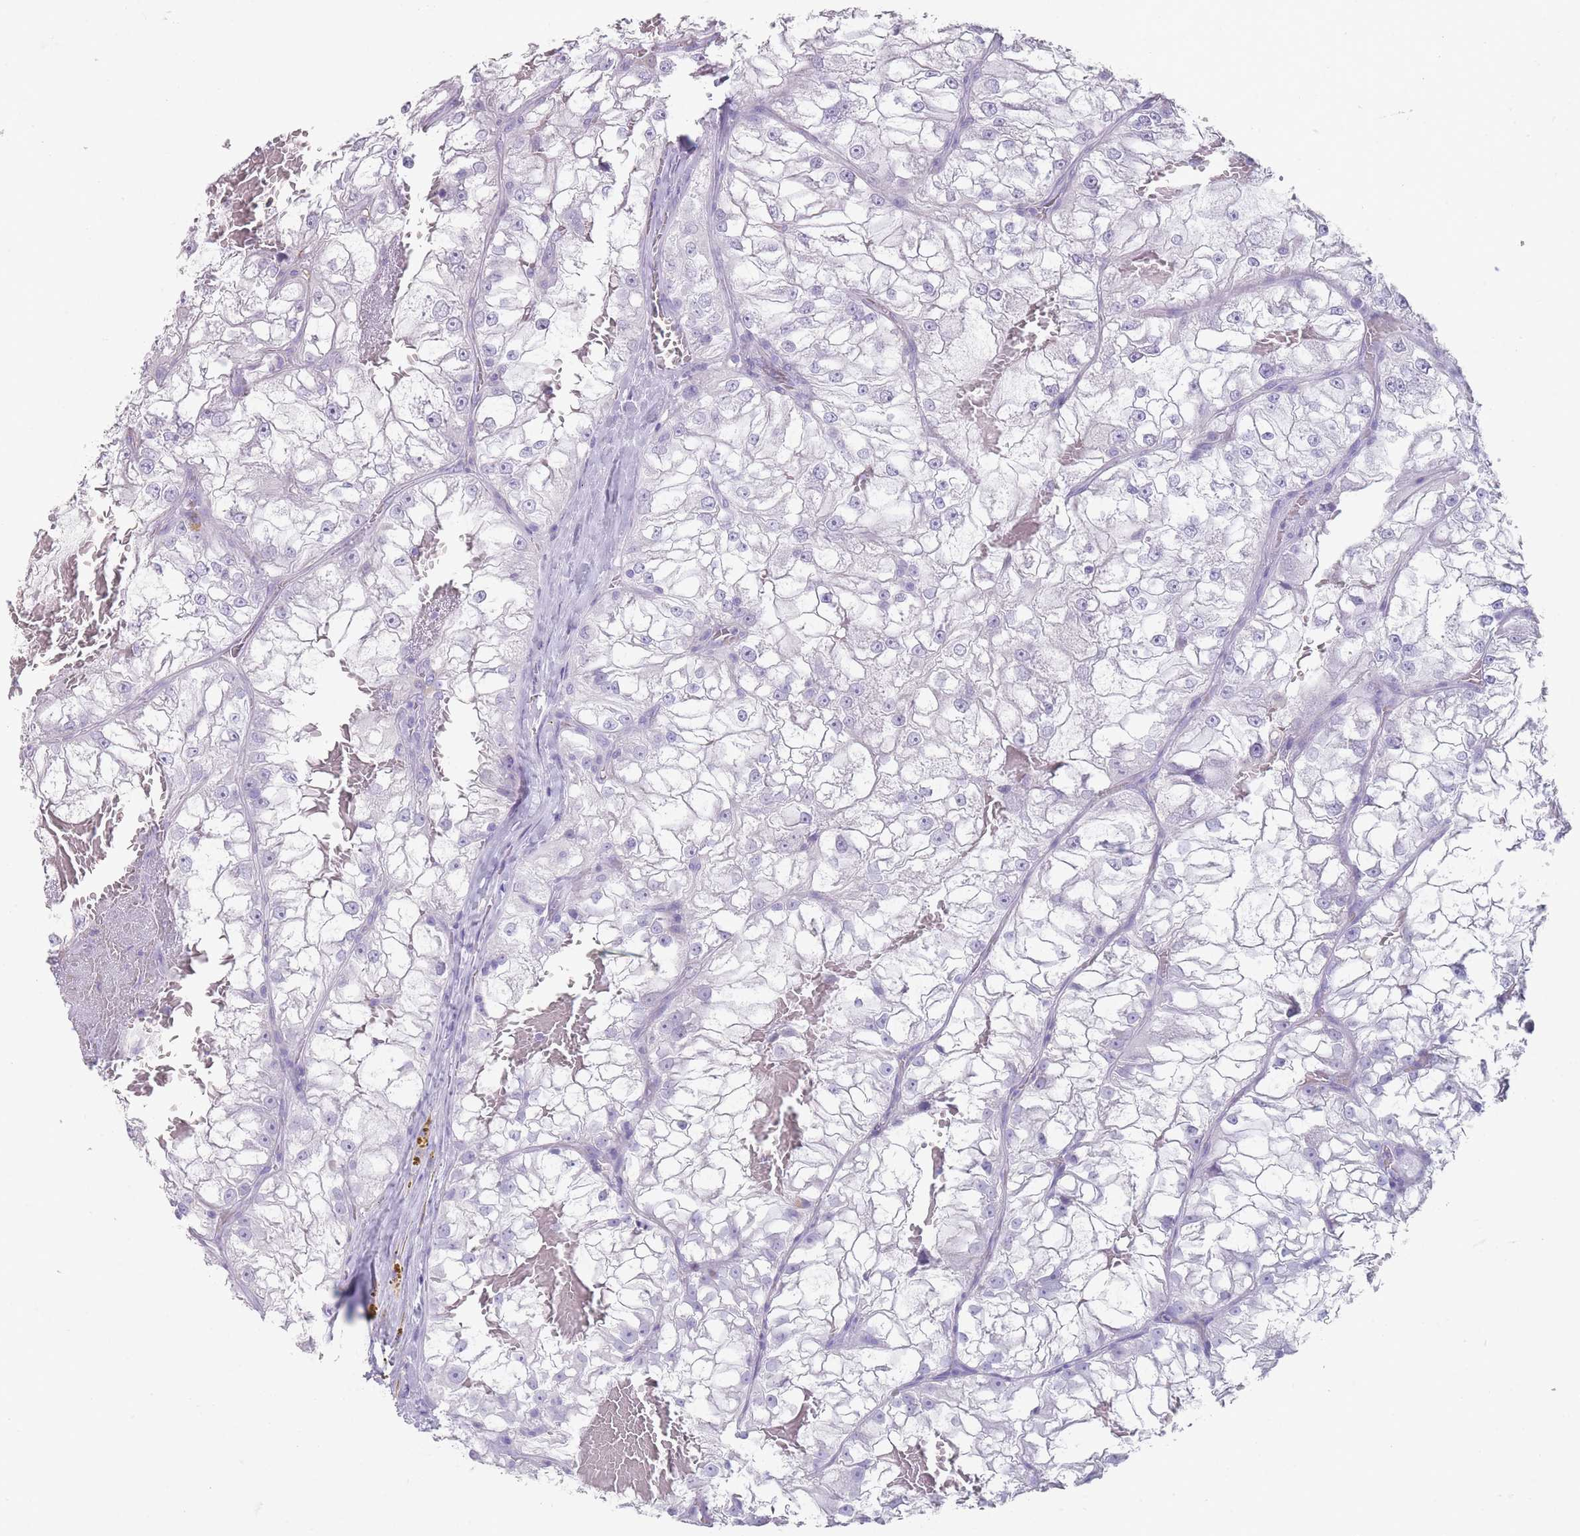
{"staining": {"intensity": "negative", "quantity": "none", "location": "none"}, "tissue": "renal cancer", "cell_type": "Tumor cells", "image_type": "cancer", "snomed": [{"axis": "morphology", "description": "Adenocarcinoma, NOS"}, {"axis": "topography", "description": "Kidney"}], "caption": "This is an immunohistochemistry image of renal adenocarcinoma. There is no staining in tumor cells.", "gene": "RHBG", "patient": {"sex": "female", "age": 72}}